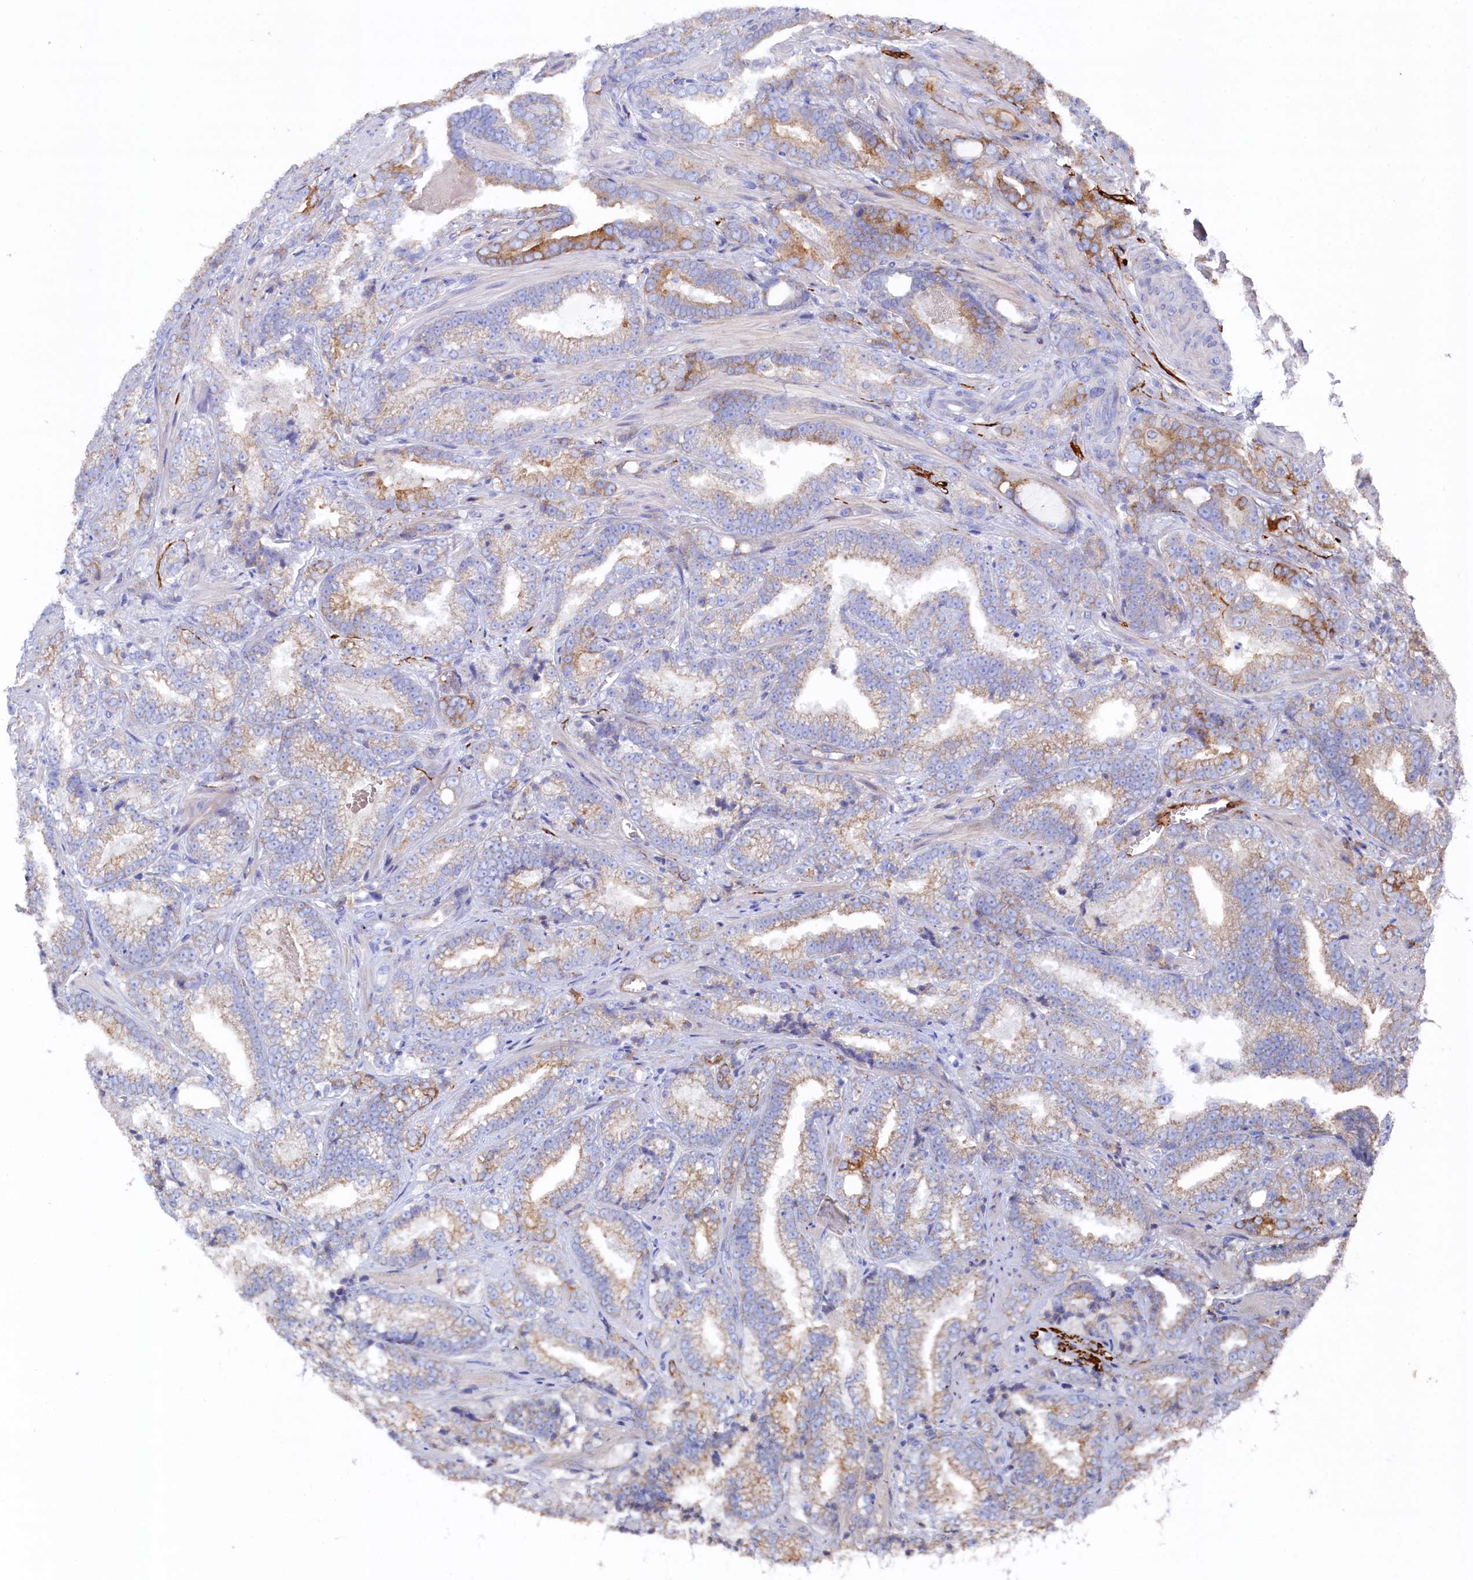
{"staining": {"intensity": "moderate", "quantity": "<25%", "location": "cytoplasmic/membranous"}, "tissue": "prostate cancer", "cell_type": "Tumor cells", "image_type": "cancer", "snomed": [{"axis": "morphology", "description": "Adenocarcinoma, High grade"}, {"axis": "topography", "description": "Prostate and seminal vesicle, NOS"}], "caption": "Protein expression analysis of prostate cancer shows moderate cytoplasmic/membranous positivity in approximately <25% of tumor cells.", "gene": "C12orf73", "patient": {"sex": "male", "age": 67}}